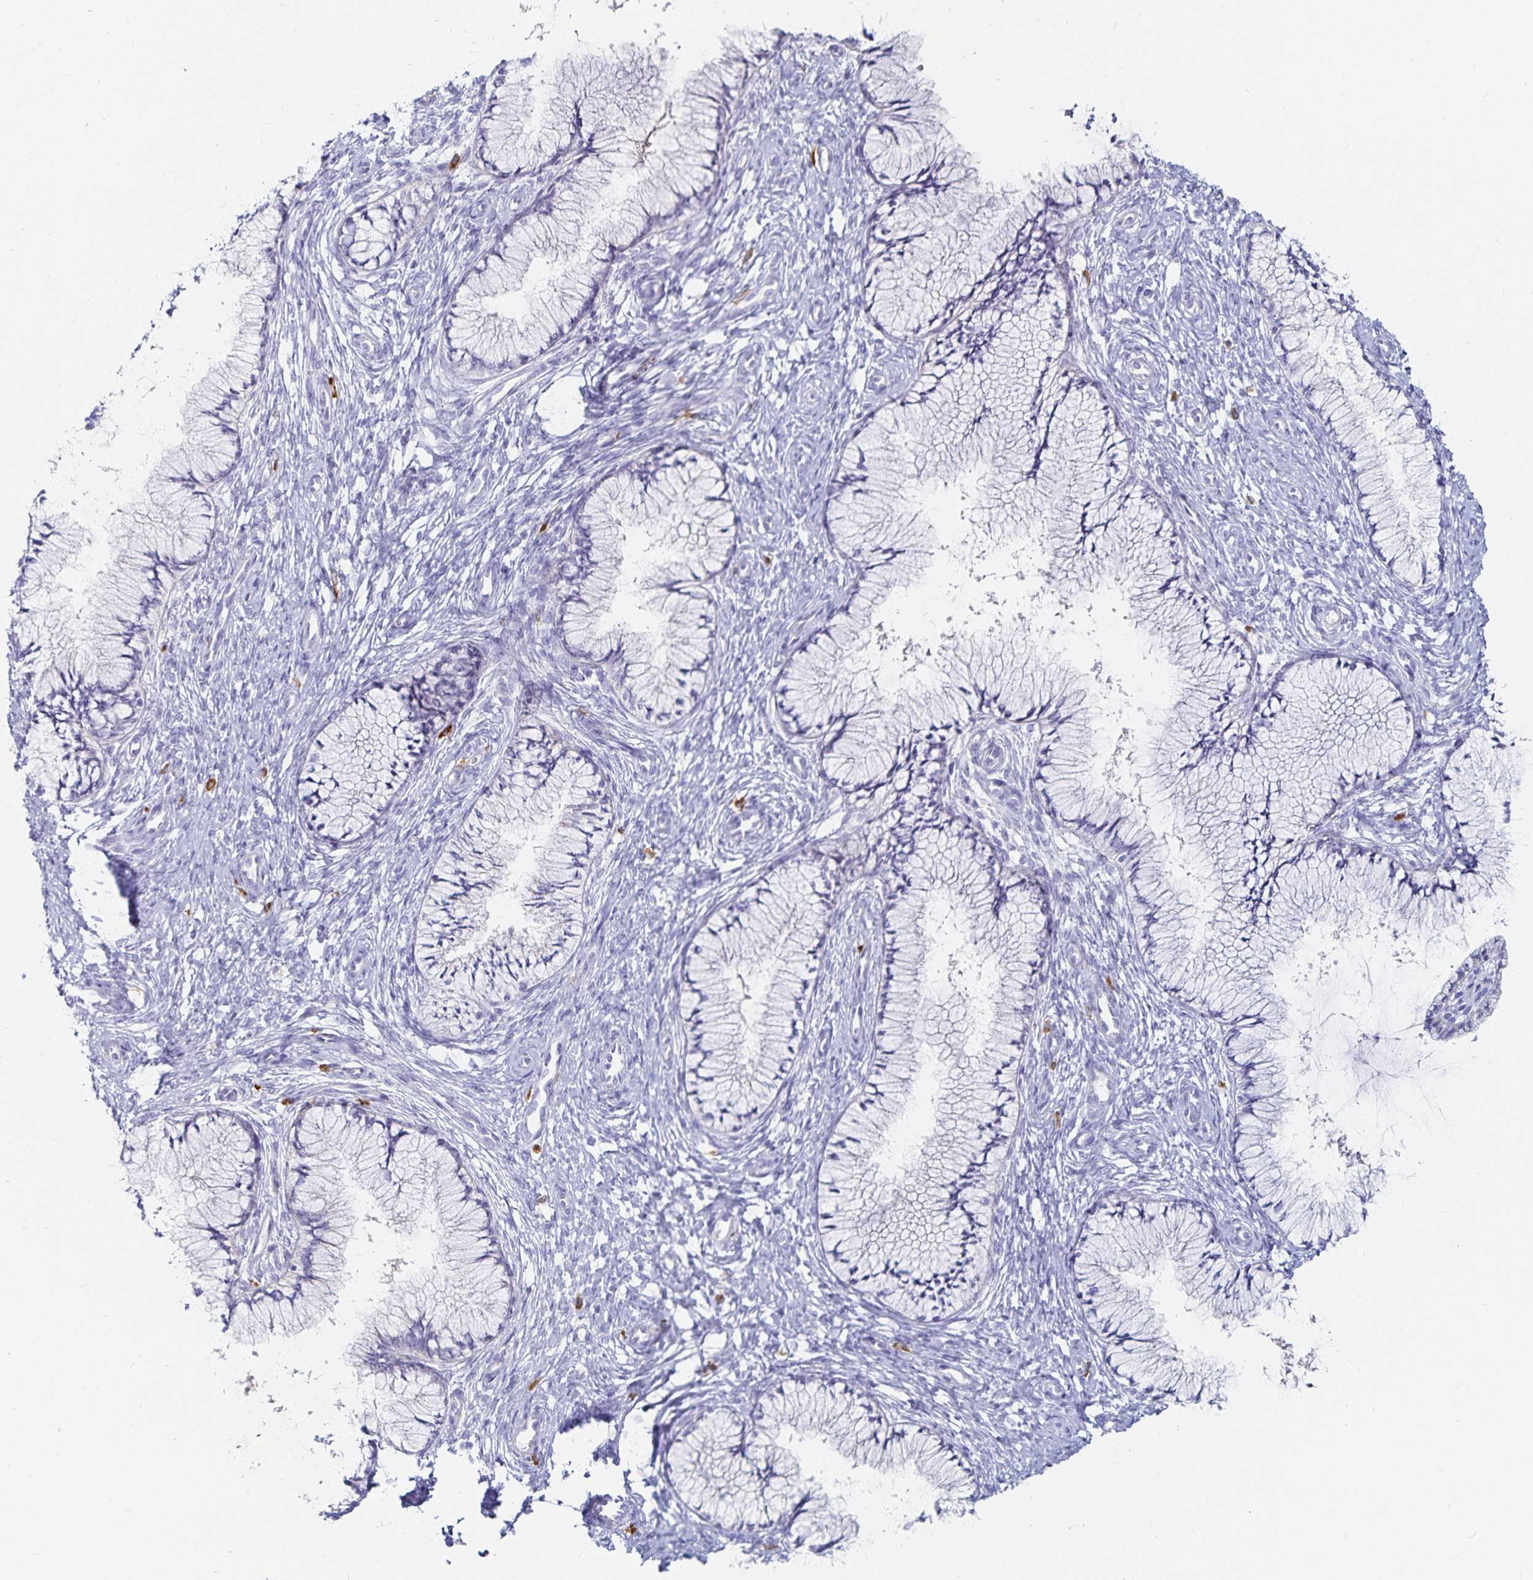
{"staining": {"intensity": "negative", "quantity": "none", "location": "none"}, "tissue": "cervix", "cell_type": "Glandular cells", "image_type": "normal", "snomed": [{"axis": "morphology", "description": "Normal tissue, NOS"}, {"axis": "topography", "description": "Cervix"}], "caption": "Glandular cells are negative for protein expression in benign human cervix. The staining was performed using DAB to visualize the protein expression in brown, while the nuclei were stained in blue with hematoxylin (Magnification: 20x).", "gene": "TNIP1", "patient": {"sex": "female", "age": 37}}